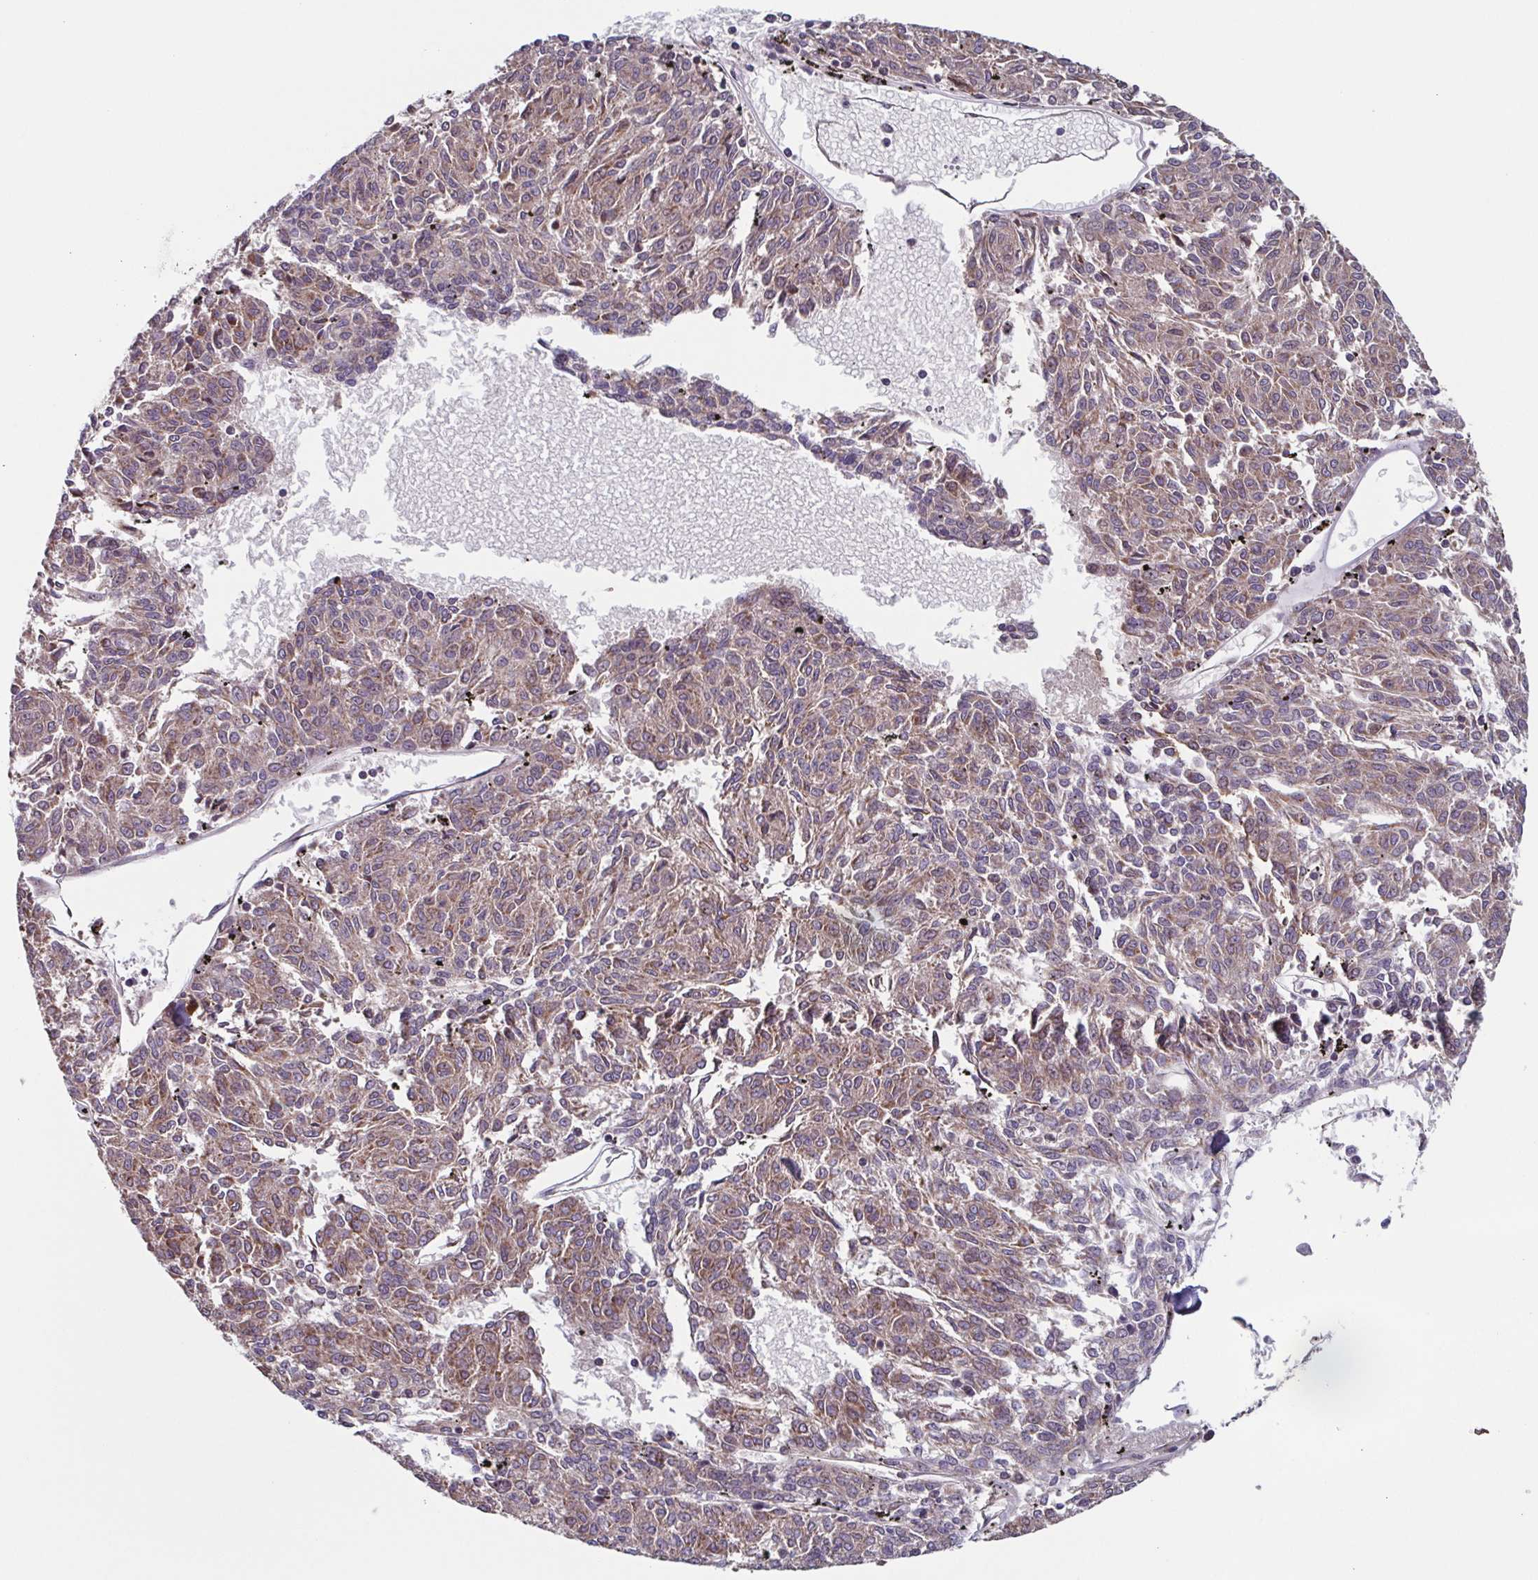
{"staining": {"intensity": "weak", "quantity": ">75%", "location": "cytoplasmic/membranous"}, "tissue": "melanoma", "cell_type": "Tumor cells", "image_type": "cancer", "snomed": [{"axis": "morphology", "description": "Malignant melanoma, NOS"}, {"axis": "topography", "description": "Skin"}], "caption": "Immunohistochemistry staining of malignant melanoma, which exhibits low levels of weak cytoplasmic/membranous expression in about >75% of tumor cells indicating weak cytoplasmic/membranous protein staining. The staining was performed using DAB (3,3'-diaminobenzidine) (brown) for protein detection and nuclei were counterstained in hematoxylin (blue).", "gene": "TTC19", "patient": {"sex": "female", "age": 72}}